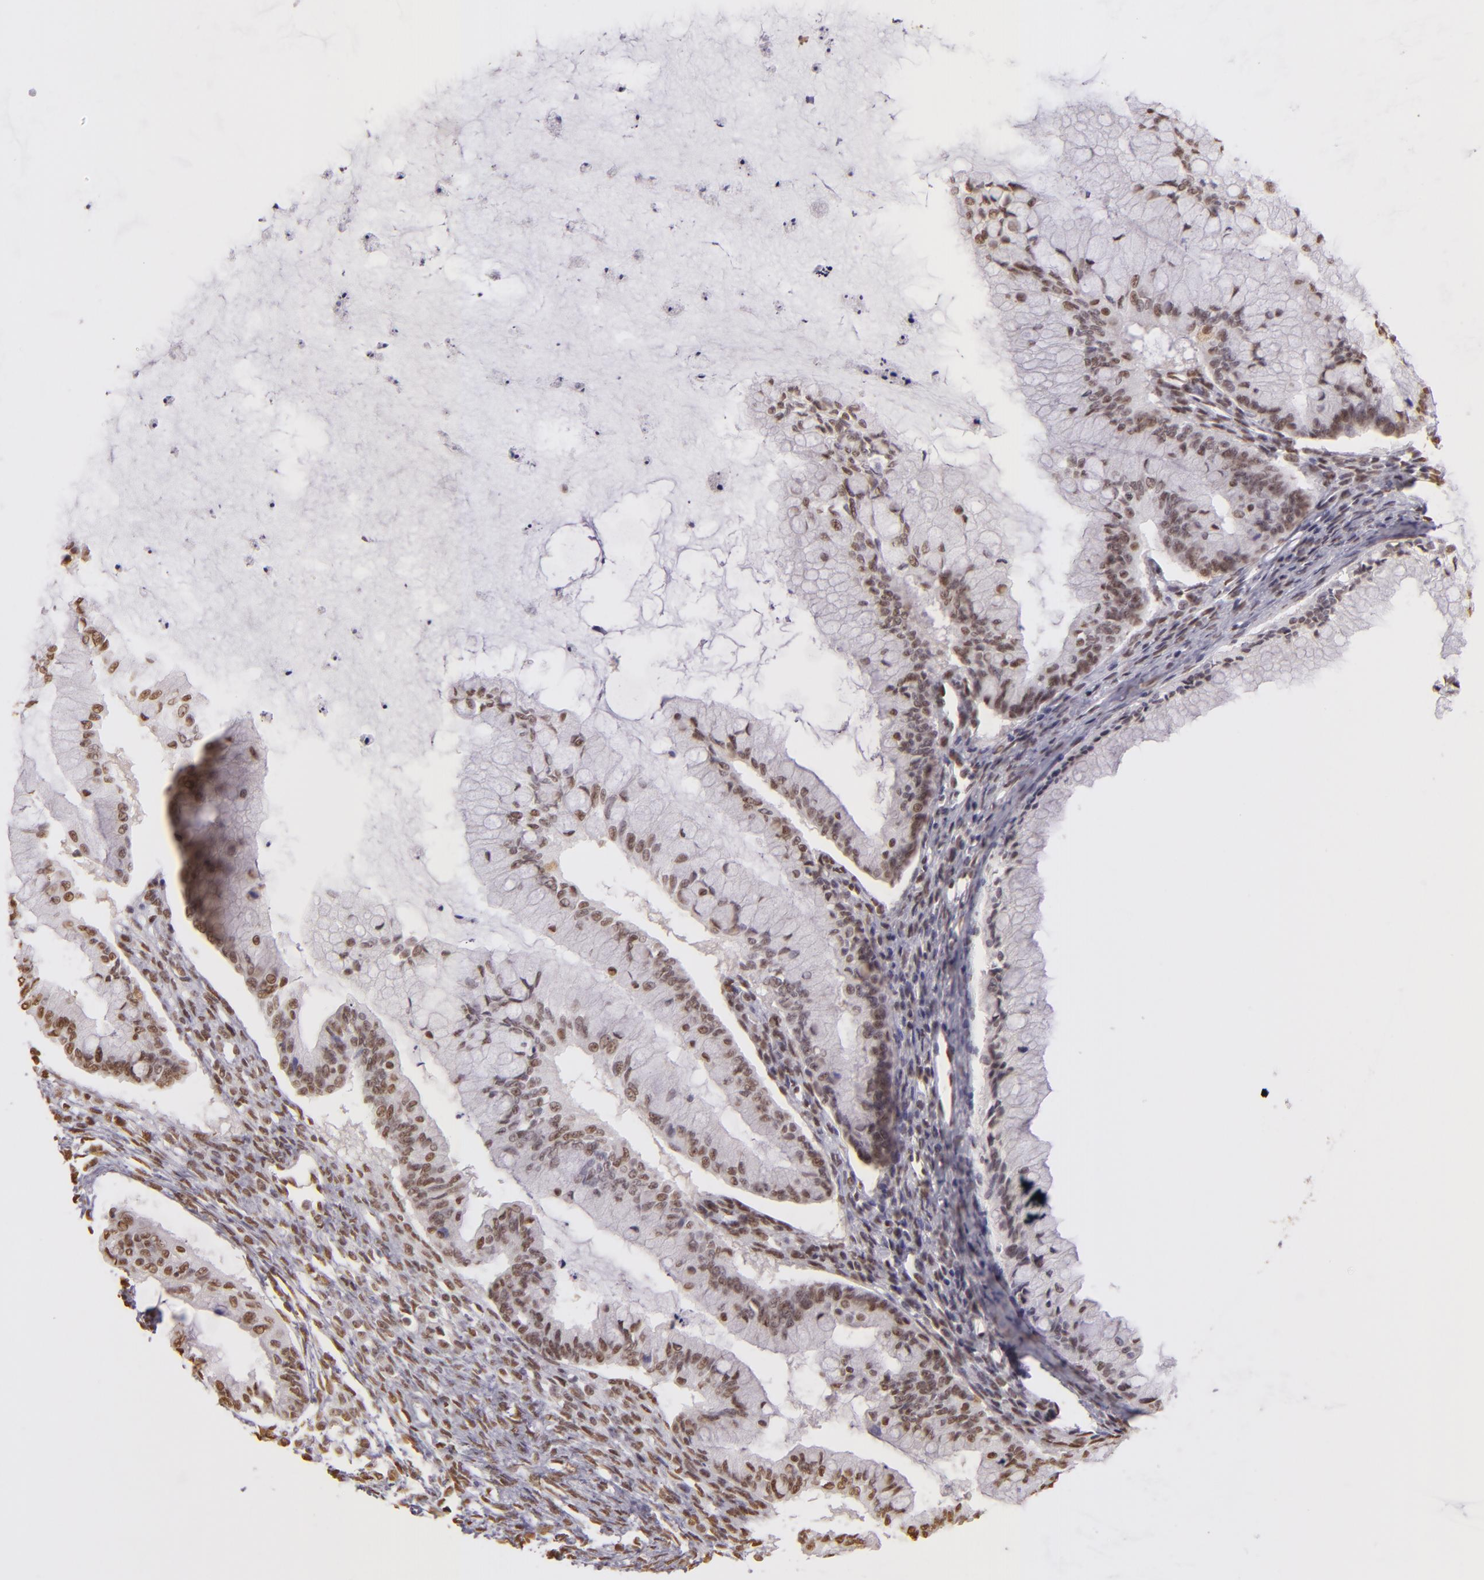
{"staining": {"intensity": "weak", "quantity": ">75%", "location": "nuclear"}, "tissue": "ovarian cancer", "cell_type": "Tumor cells", "image_type": "cancer", "snomed": [{"axis": "morphology", "description": "Cystadenocarcinoma, mucinous, NOS"}, {"axis": "topography", "description": "Ovary"}], "caption": "Ovarian cancer tissue exhibits weak nuclear staining in approximately >75% of tumor cells, visualized by immunohistochemistry.", "gene": "PAPOLA", "patient": {"sex": "female", "age": 57}}